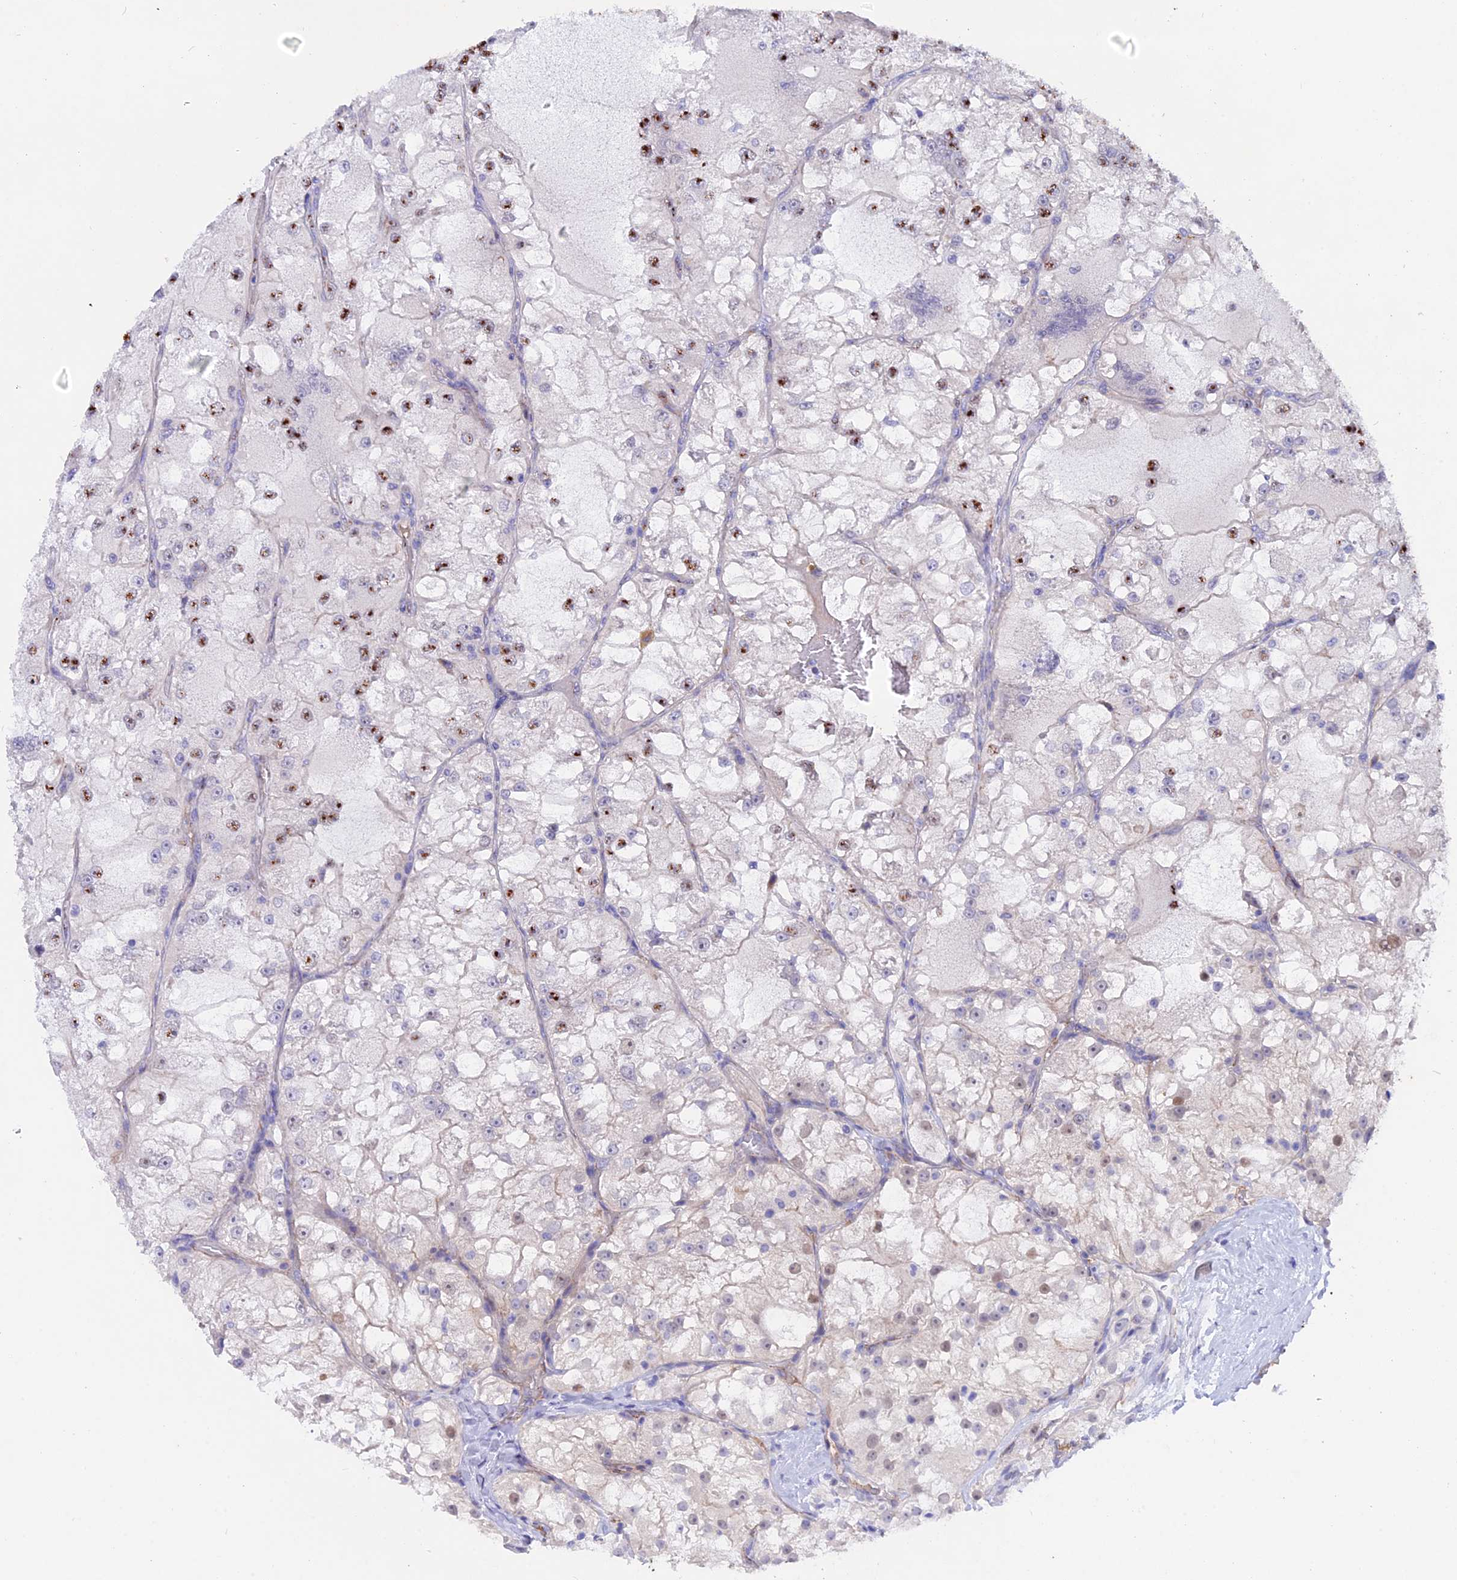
{"staining": {"intensity": "moderate", "quantity": "25%-75%", "location": "nuclear"}, "tissue": "renal cancer", "cell_type": "Tumor cells", "image_type": "cancer", "snomed": [{"axis": "morphology", "description": "Adenocarcinoma, NOS"}, {"axis": "topography", "description": "Kidney"}], "caption": "Tumor cells display medium levels of moderate nuclear staining in about 25%-75% of cells in human renal cancer. The staining is performed using DAB brown chromogen to label protein expression. The nuclei are counter-stained blue using hematoxylin.", "gene": "GK5", "patient": {"sex": "female", "age": 72}}